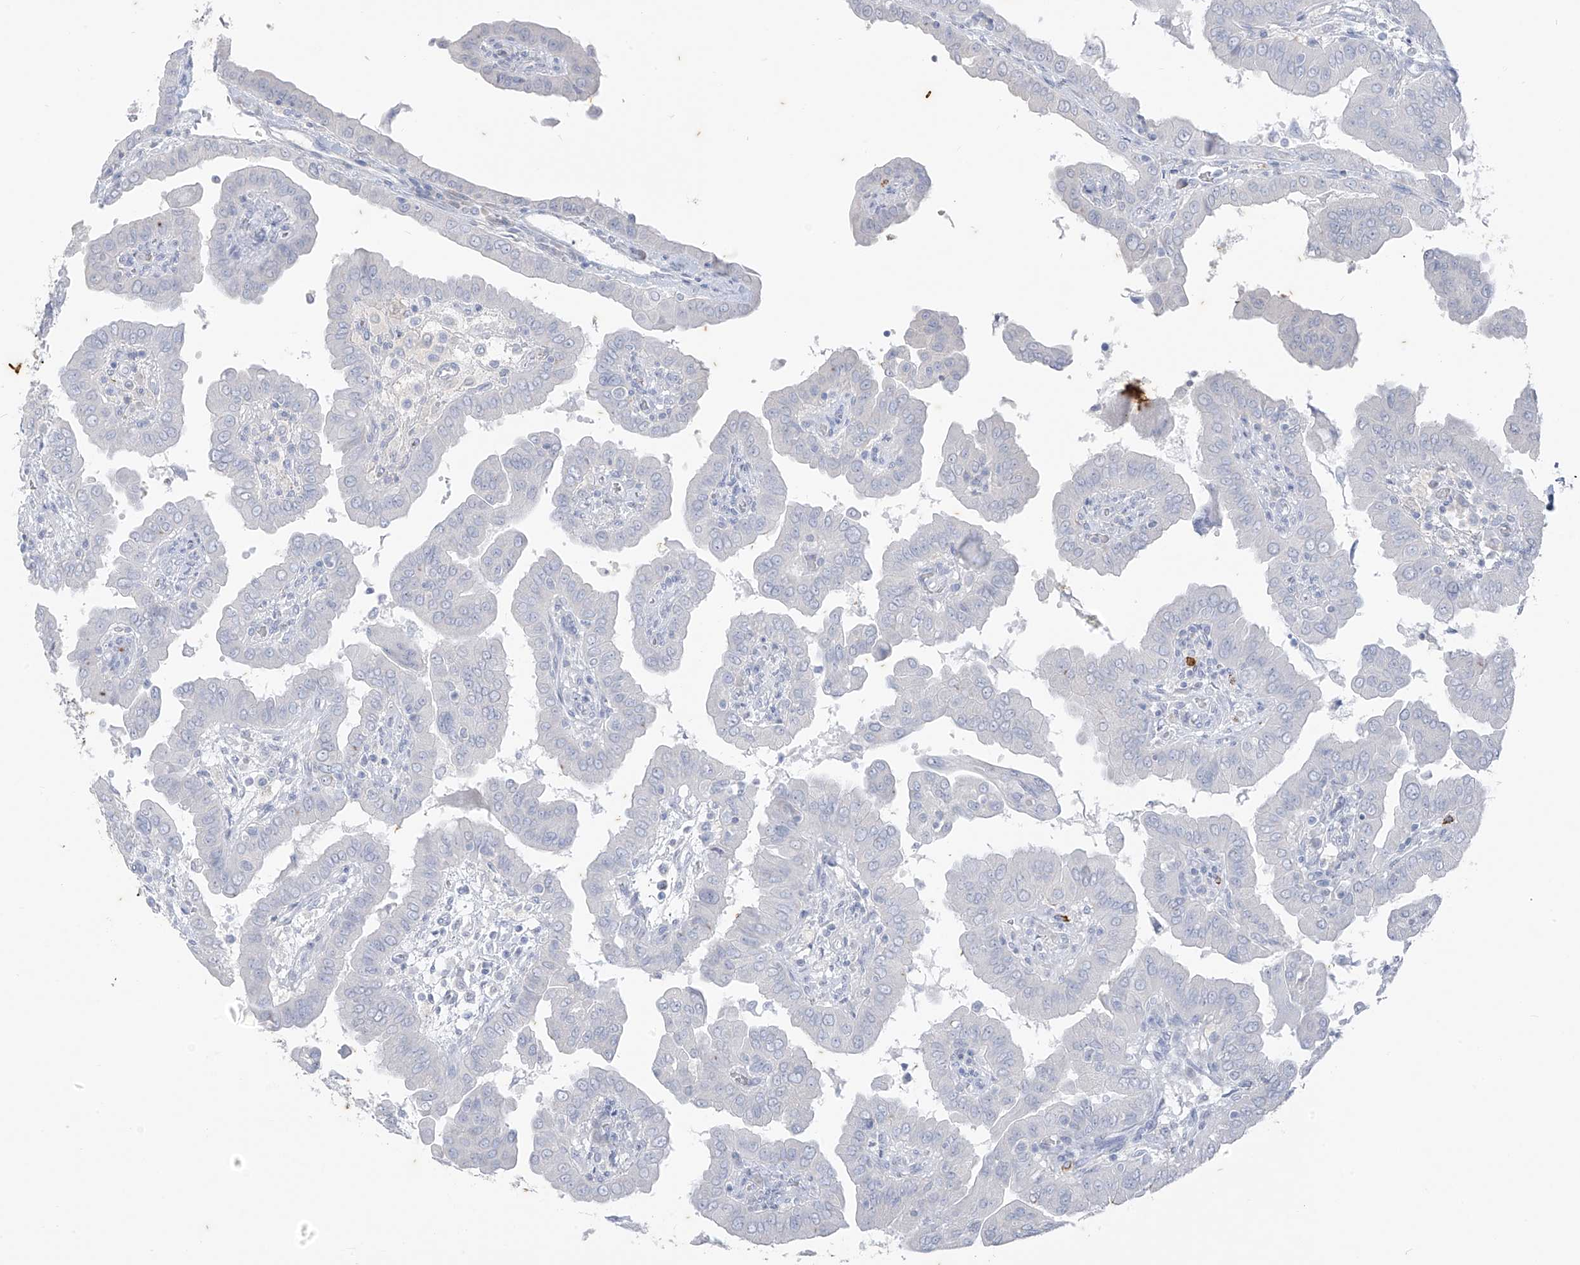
{"staining": {"intensity": "negative", "quantity": "none", "location": "none"}, "tissue": "thyroid cancer", "cell_type": "Tumor cells", "image_type": "cancer", "snomed": [{"axis": "morphology", "description": "Papillary adenocarcinoma, NOS"}, {"axis": "topography", "description": "Thyroid gland"}], "caption": "Immunohistochemistry micrograph of human thyroid cancer stained for a protein (brown), which displays no staining in tumor cells.", "gene": "CX3CR1", "patient": {"sex": "male", "age": 33}}